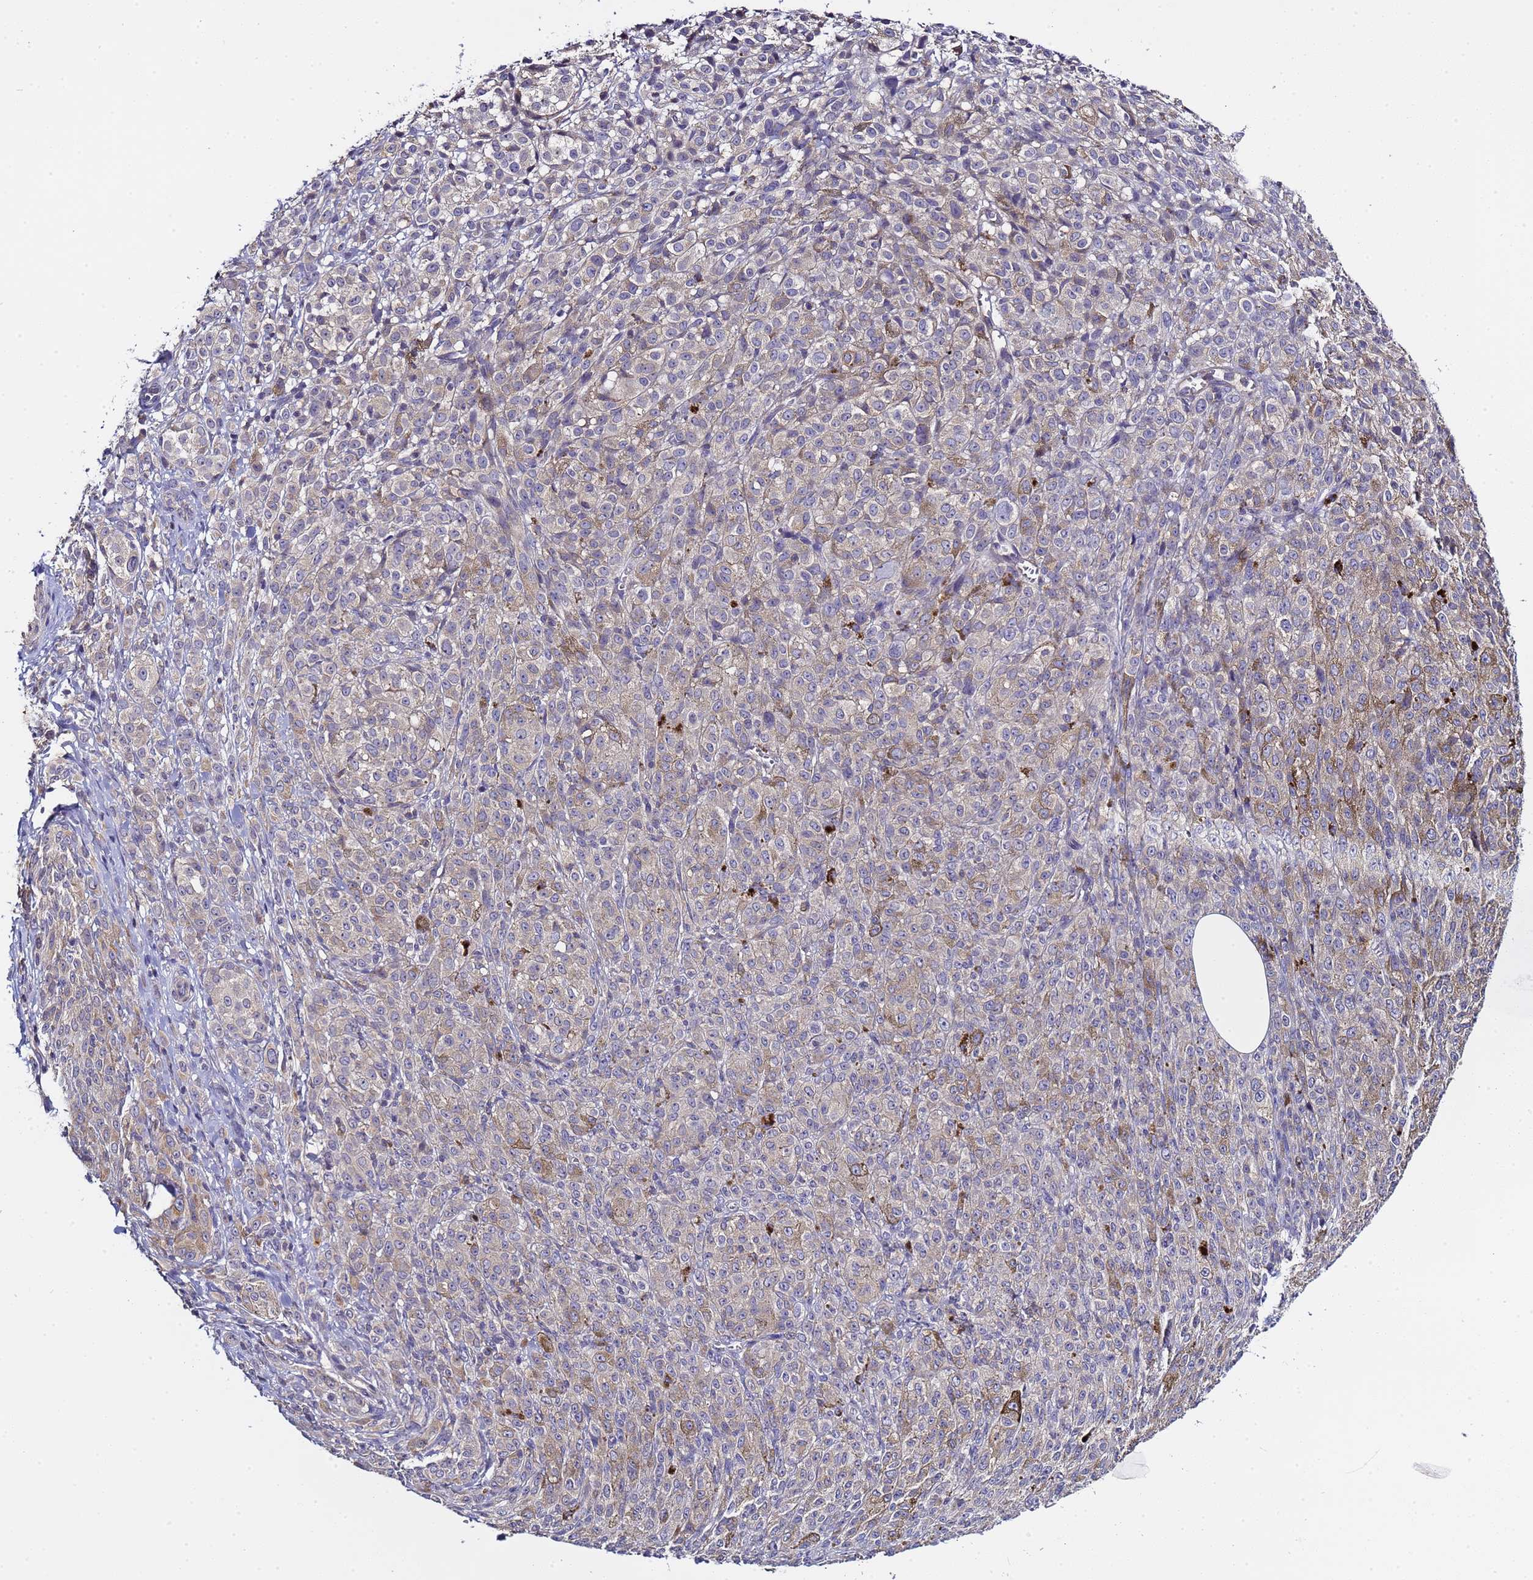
{"staining": {"intensity": "negative", "quantity": "none", "location": "none"}, "tissue": "melanoma", "cell_type": "Tumor cells", "image_type": "cancer", "snomed": [{"axis": "morphology", "description": "Malignant melanoma, NOS"}, {"axis": "topography", "description": "Skin"}], "caption": "Tumor cells are negative for protein expression in human melanoma.", "gene": "ELMOD2", "patient": {"sex": "female", "age": 52}}